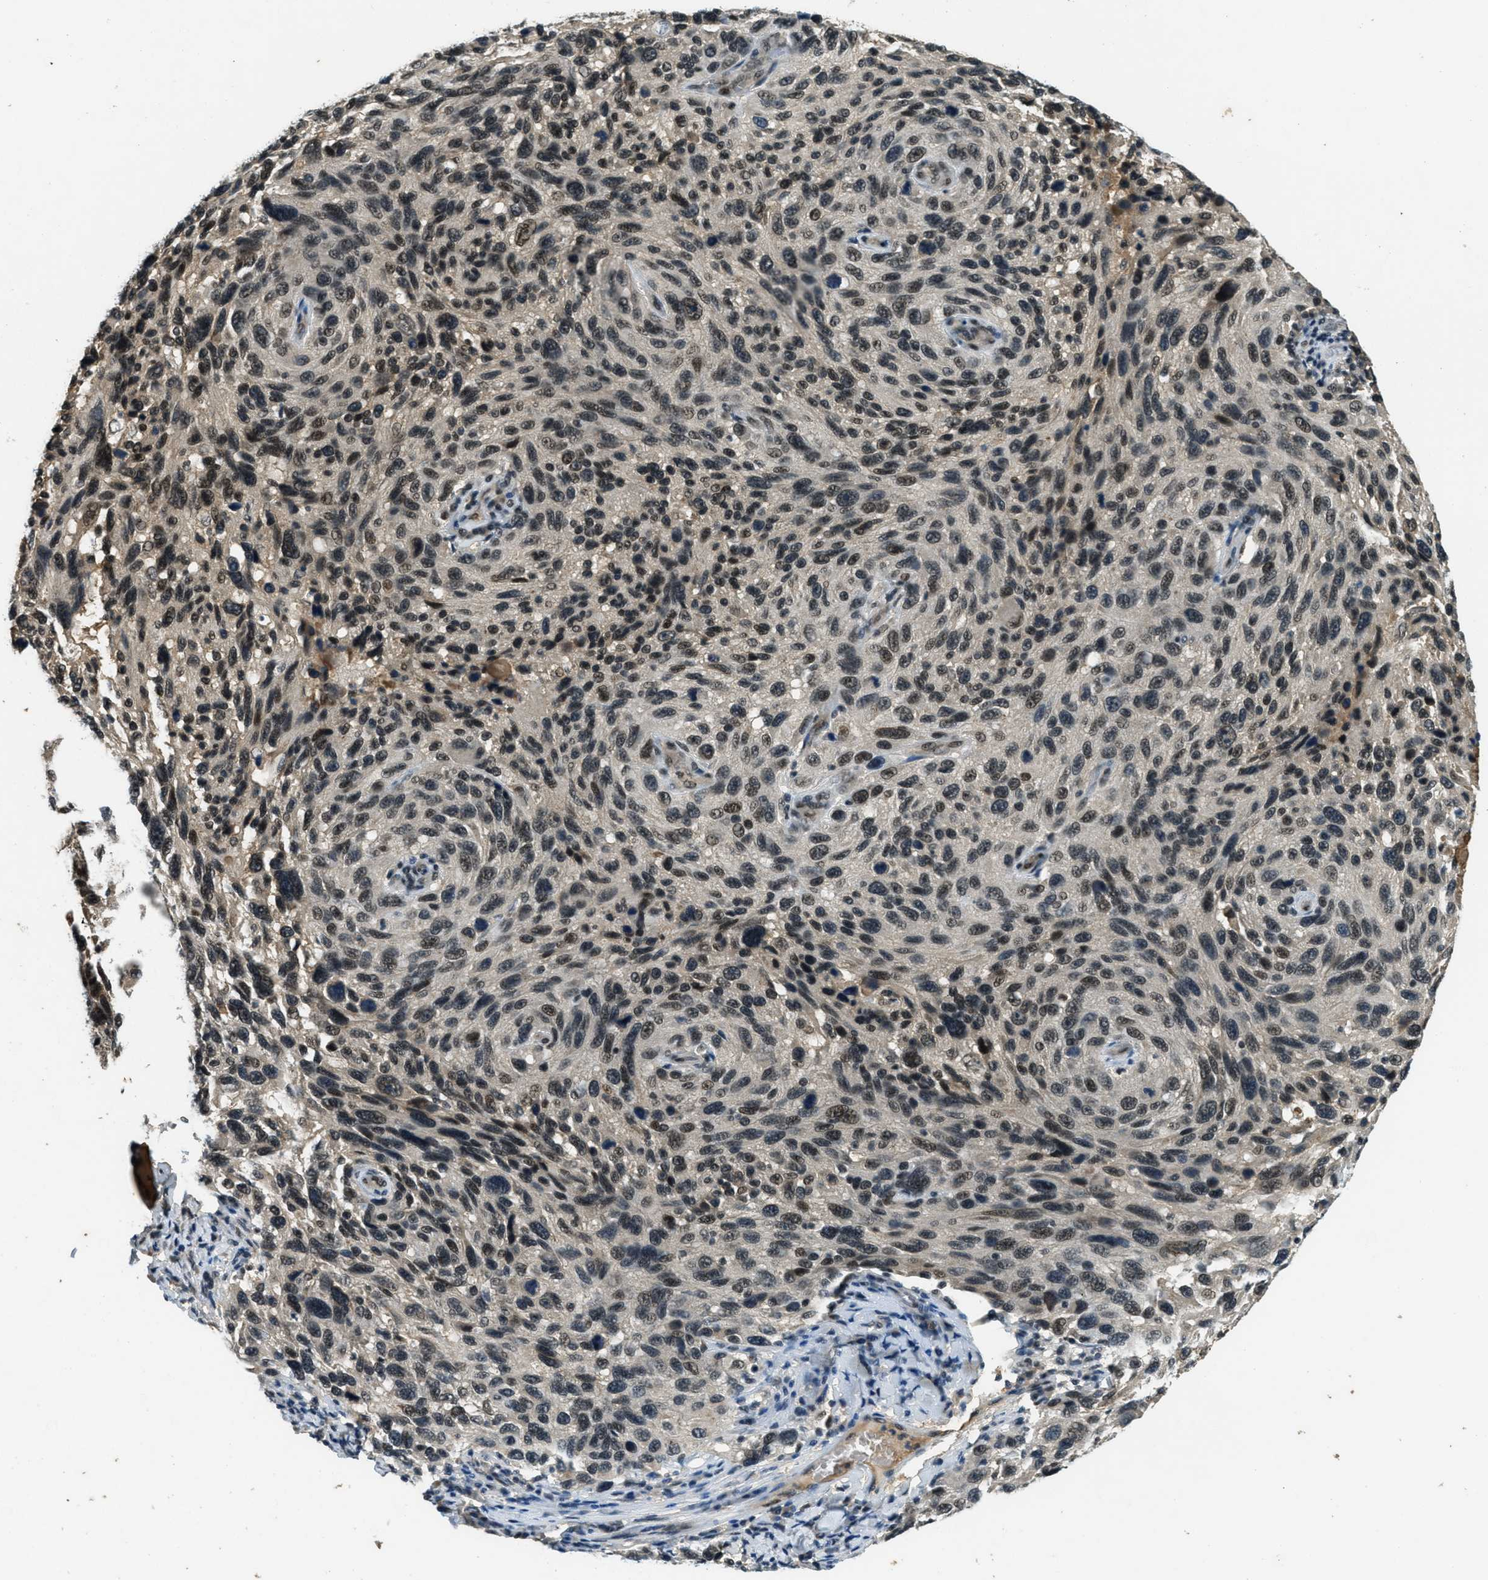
{"staining": {"intensity": "strong", "quantity": "25%-75%", "location": "nuclear"}, "tissue": "melanoma", "cell_type": "Tumor cells", "image_type": "cancer", "snomed": [{"axis": "morphology", "description": "Malignant melanoma, NOS"}, {"axis": "topography", "description": "Skin"}], "caption": "IHC staining of melanoma, which demonstrates high levels of strong nuclear positivity in about 25%-75% of tumor cells indicating strong nuclear protein staining. The staining was performed using DAB (brown) for protein detection and nuclei were counterstained in hematoxylin (blue).", "gene": "ZNF148", "patient": {"sex": "male", "age": 53}}